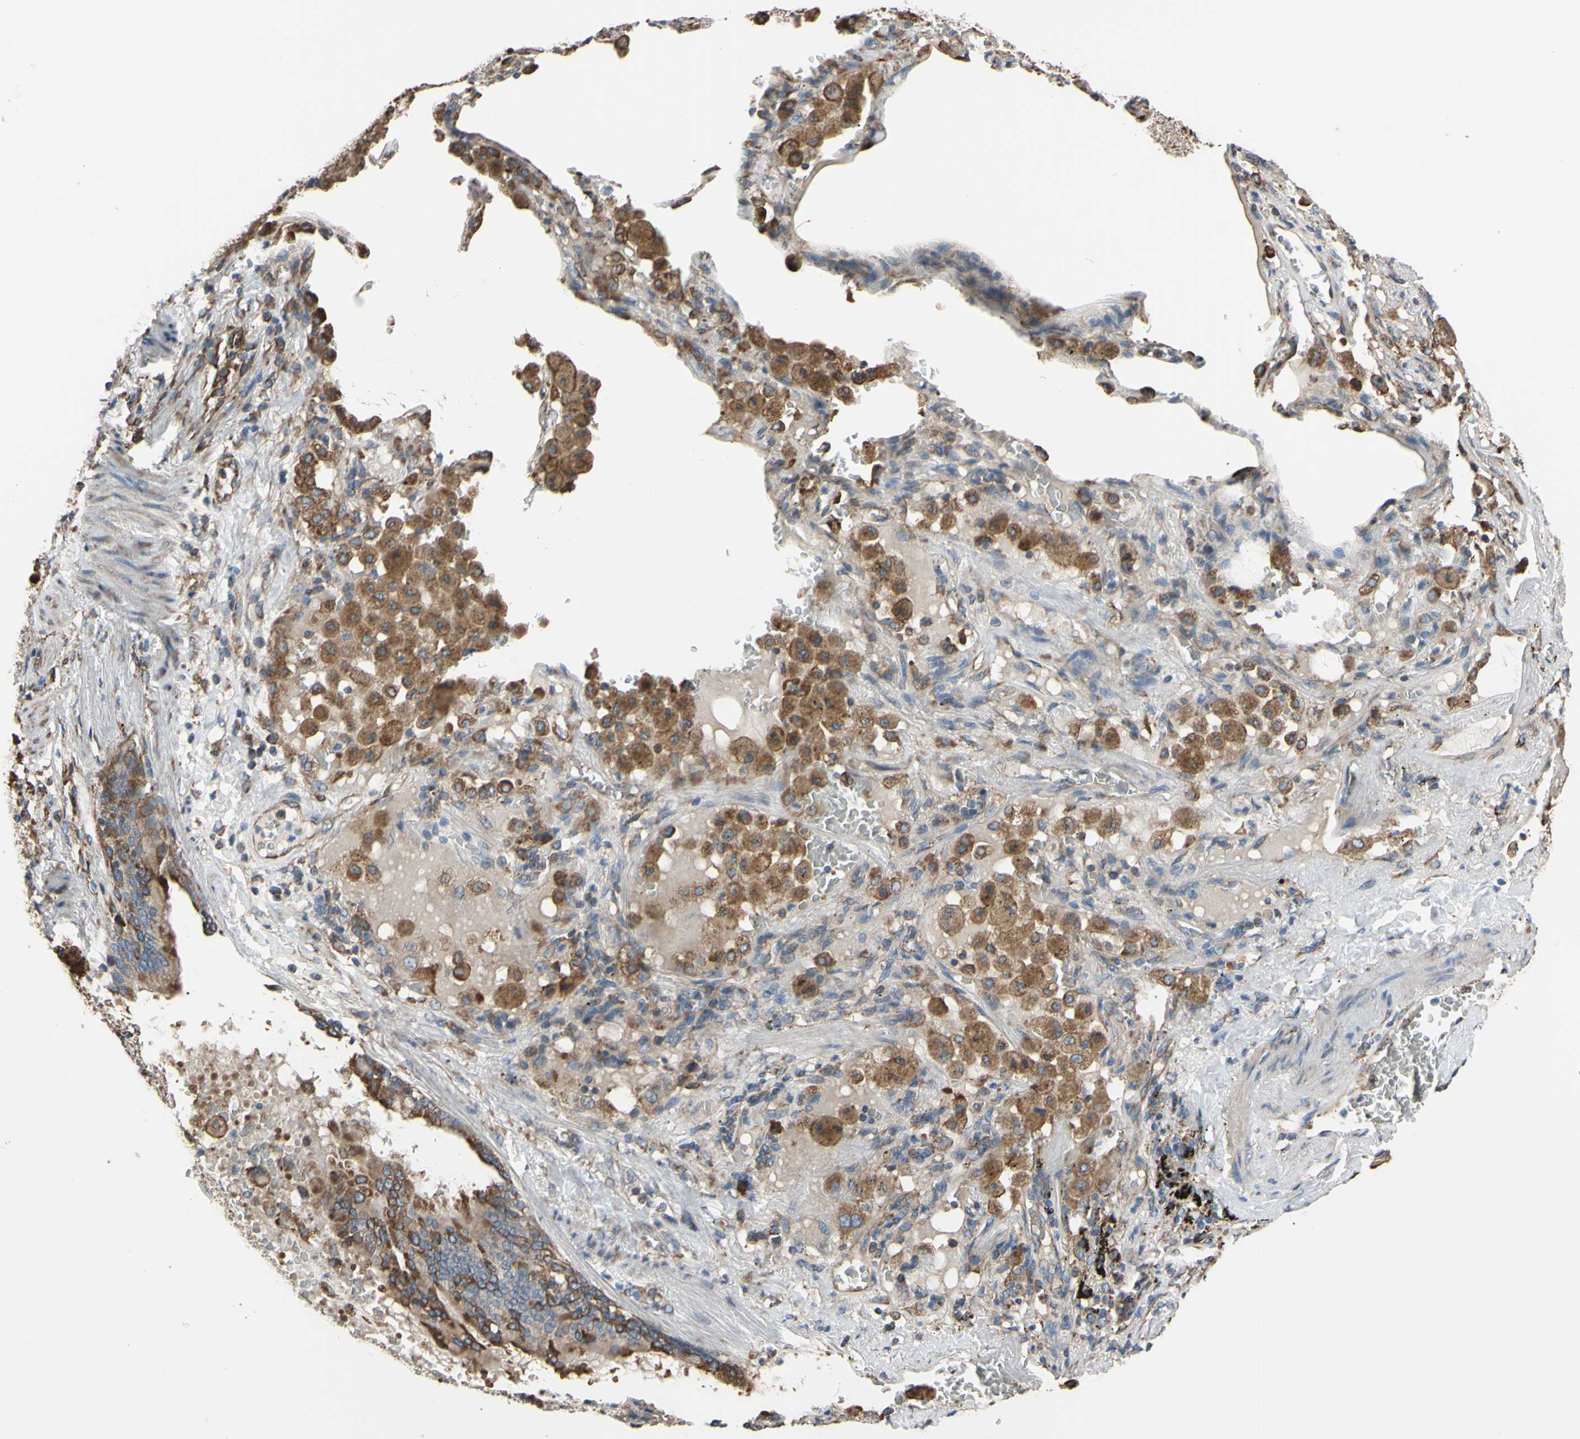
{"staining": {"intensity": "strong", "quantity": ">75%", "location": "cytoplasmic/membranous"}, "tissue": "lung cancer", "cell_type": "Tumor cells", "image_type": "cancer", "snomed": [{"axis": "morphology", "description": "Squamous cell carcinoma, NOS"}, {"axis": "topography", "description": "Lung"}], "caption": "High-magnification brightfield microscopy of squamous cell carcinoma (lung) stained with DAB (3,3'-diaminobenzidine) (brown) and counterstained with hematoxylin (blue). tumor cells exhibit strong cytoplasmic/membranous staining is seen in about>75% of cells.", "gene": "BMF", "patient": {"sex": "male", "age": 57}}